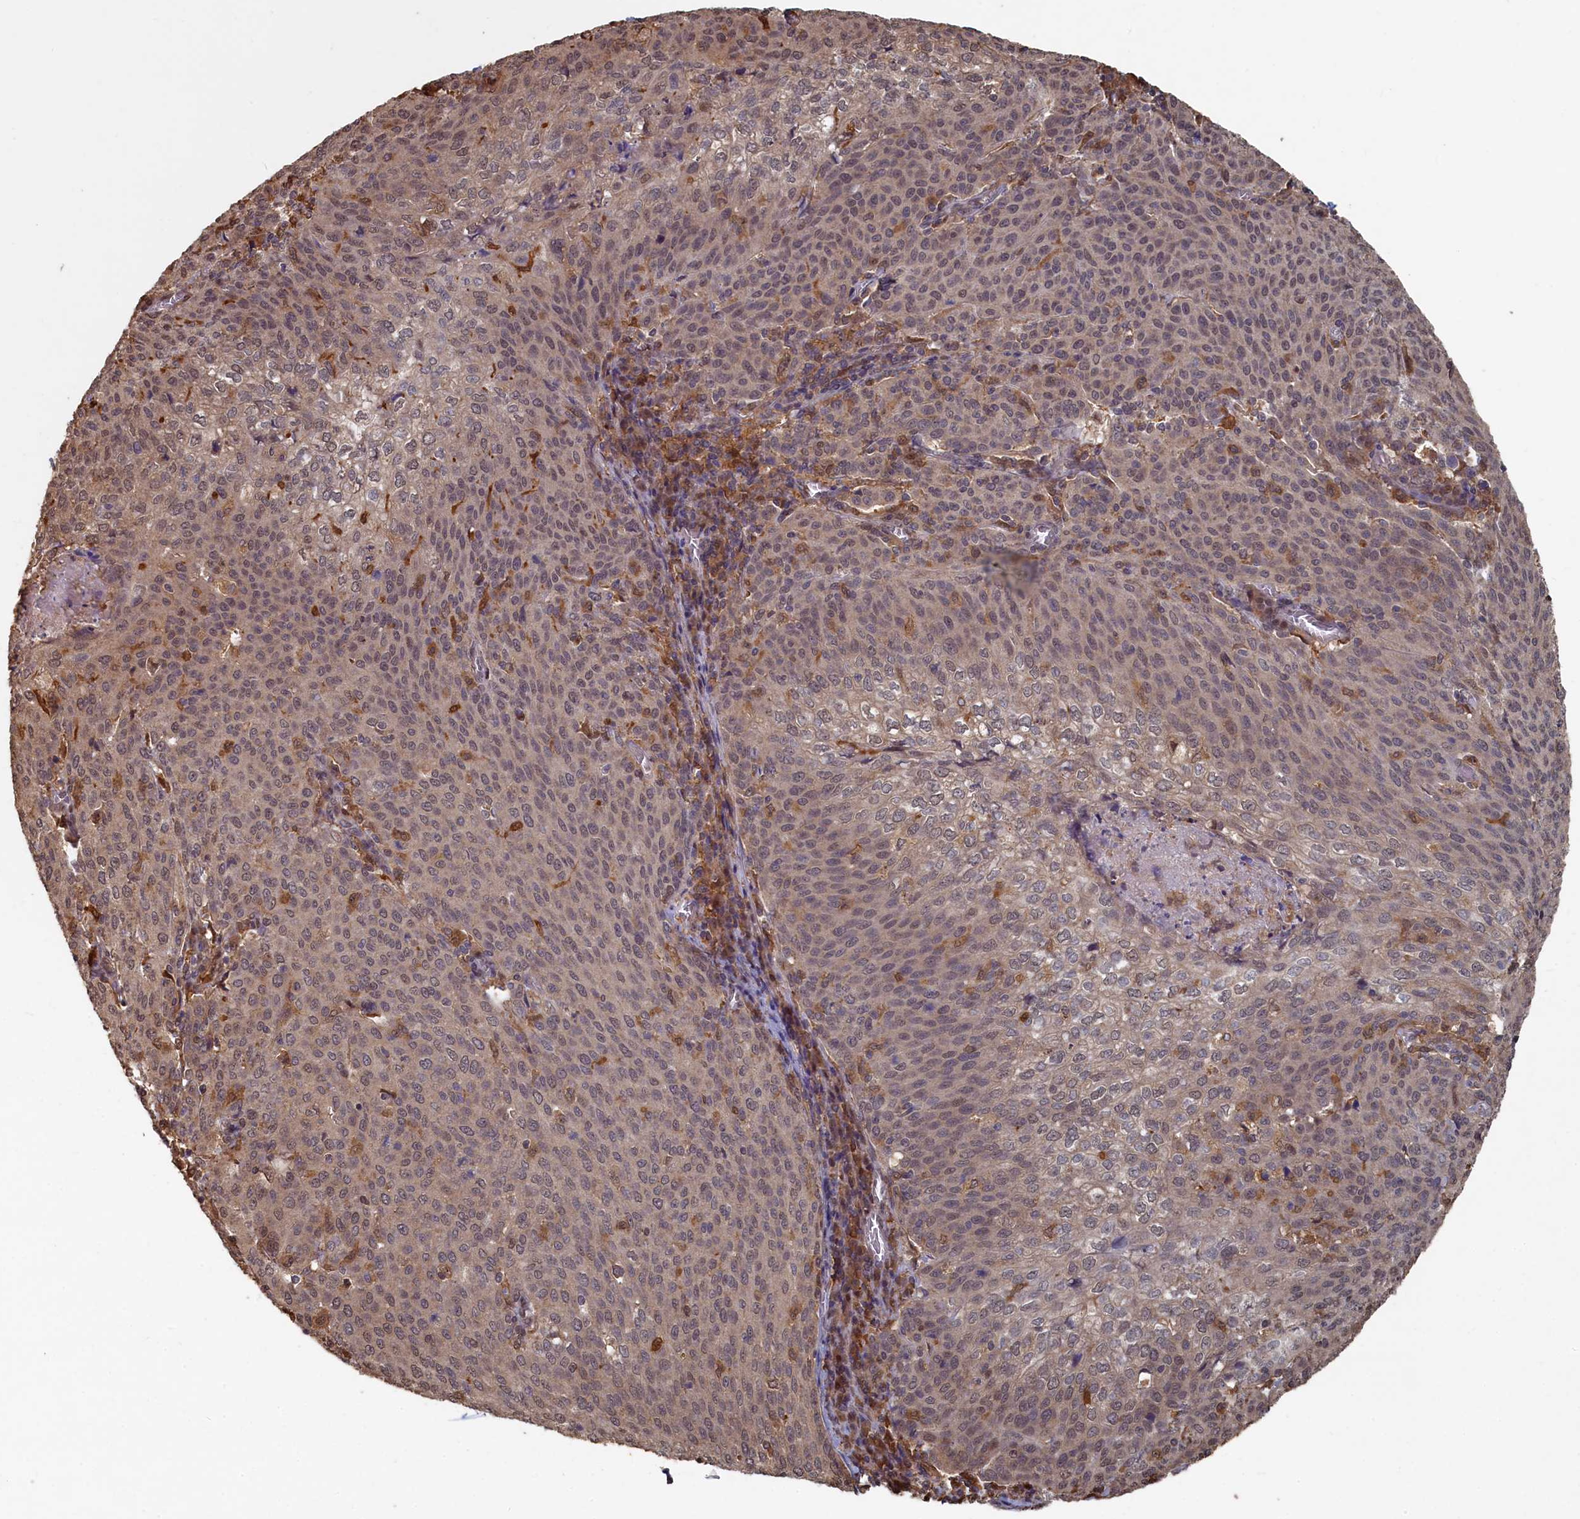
{"staining": {"intensity": "weak", "quantity": "25%-75%", "location": "cytoplasmic/membranous,nuclear"}, "tissue": "cervical cancer", "cell_type": "Tumor cells", "image_type": "cancer", "snomed": [{"axis": "morphology", "description": "Squamous cell carcinoma, NOS"}, {"axis": "topography", "description": "Cervix"}], "caption": "This photomicrograph exhibits immunohistochemistry staining of cervical cancer, with low weak cytoplasmic/membranous and nuclear positivity in about 25%-75% of tumor cells.", "gene": "UCHL3", "patient": {"sex": "female", "age": 46}}